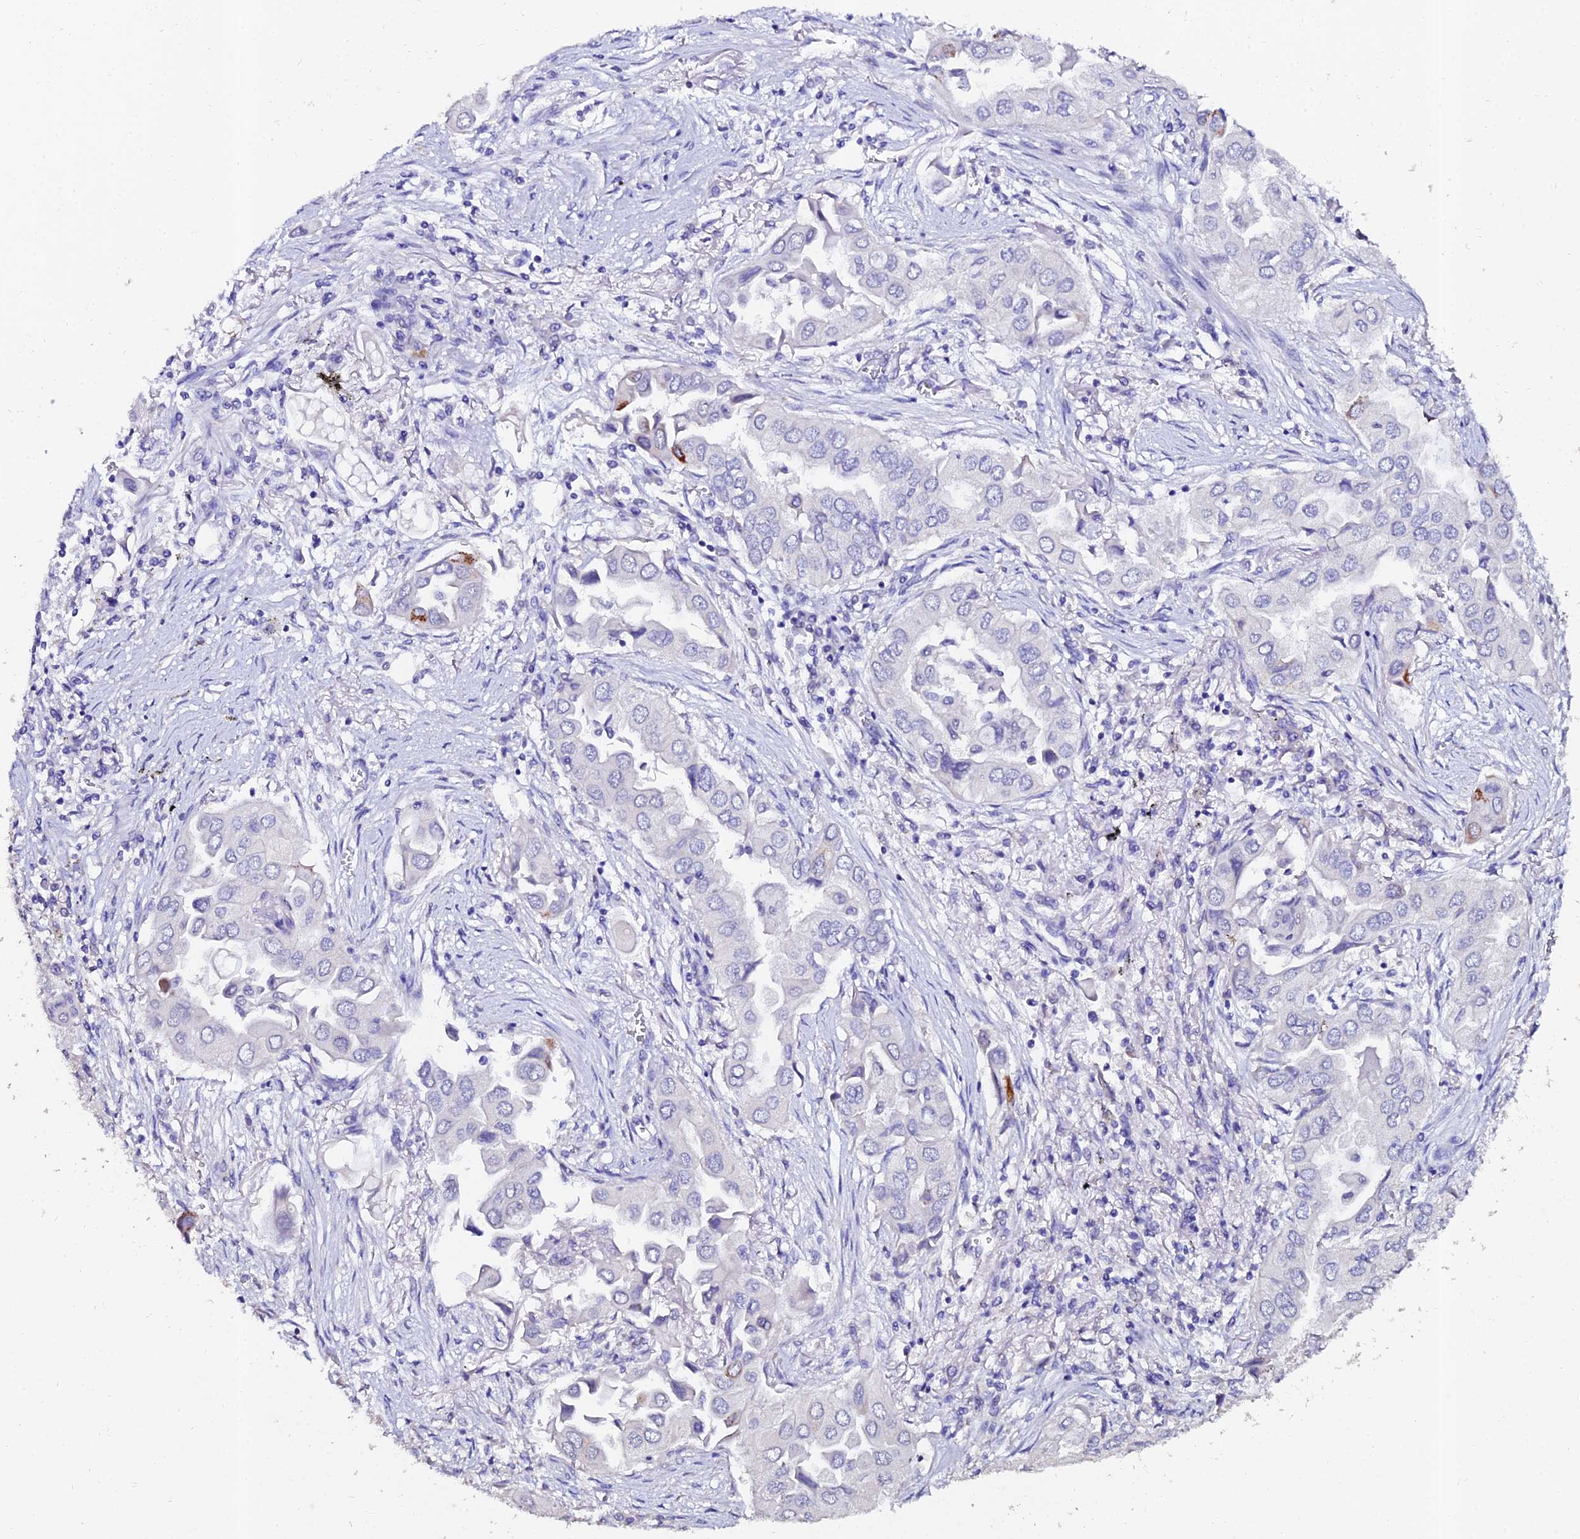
{"staining": {"intensity": "negative", "quantity": "none", "location": "none"}, "tissue": "lung cancer", "cell_type": "Tumor cells", "image_type": "cancer", "snomed": [{"axis": "morphology", "description": "Adenocarcinoma, NOS"}, {"axis": "topography", "description": "Lung"}], "caption": "IHC micrograph of neoplastic tissue: human lung adenocarcinoma stained with DAB (3,3'-diaminobenzidine) exhibits no significant protein expression in tumor cells. (Immunohistochemistry (ihc), brightfield microscopy, high magnification).", "gene": "ESRRG", "patient": {"sex": "female", "age": 76}}